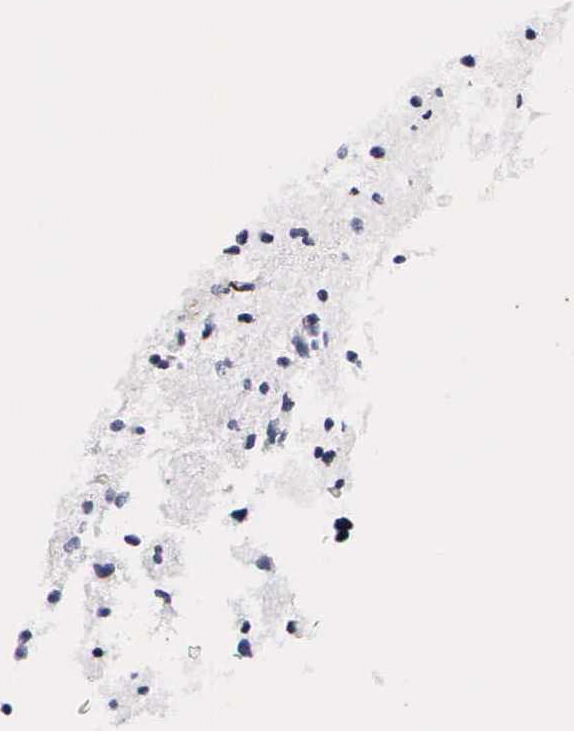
{"staining": {"intensity": "negative", "quantity": "none", "location": "none"}, "tissue": "glioma", "cell_type": "Tumor cells", "image_type": "cancer", "snomed": [{"axis": "morphology", "description": "Glioma, malignant, Low grade"}, {"axis": "topography", "description": "Brain"}], "caption": "Photomicrograph shows no significant protein expression in tumor cells of glioma. (DAB (3,3'-diaminobenzidine) IHC visualized using brightfield microscopy, high magnification).", "gene": "RNASE6", "patient": {"sex": "female", "age": 46}}